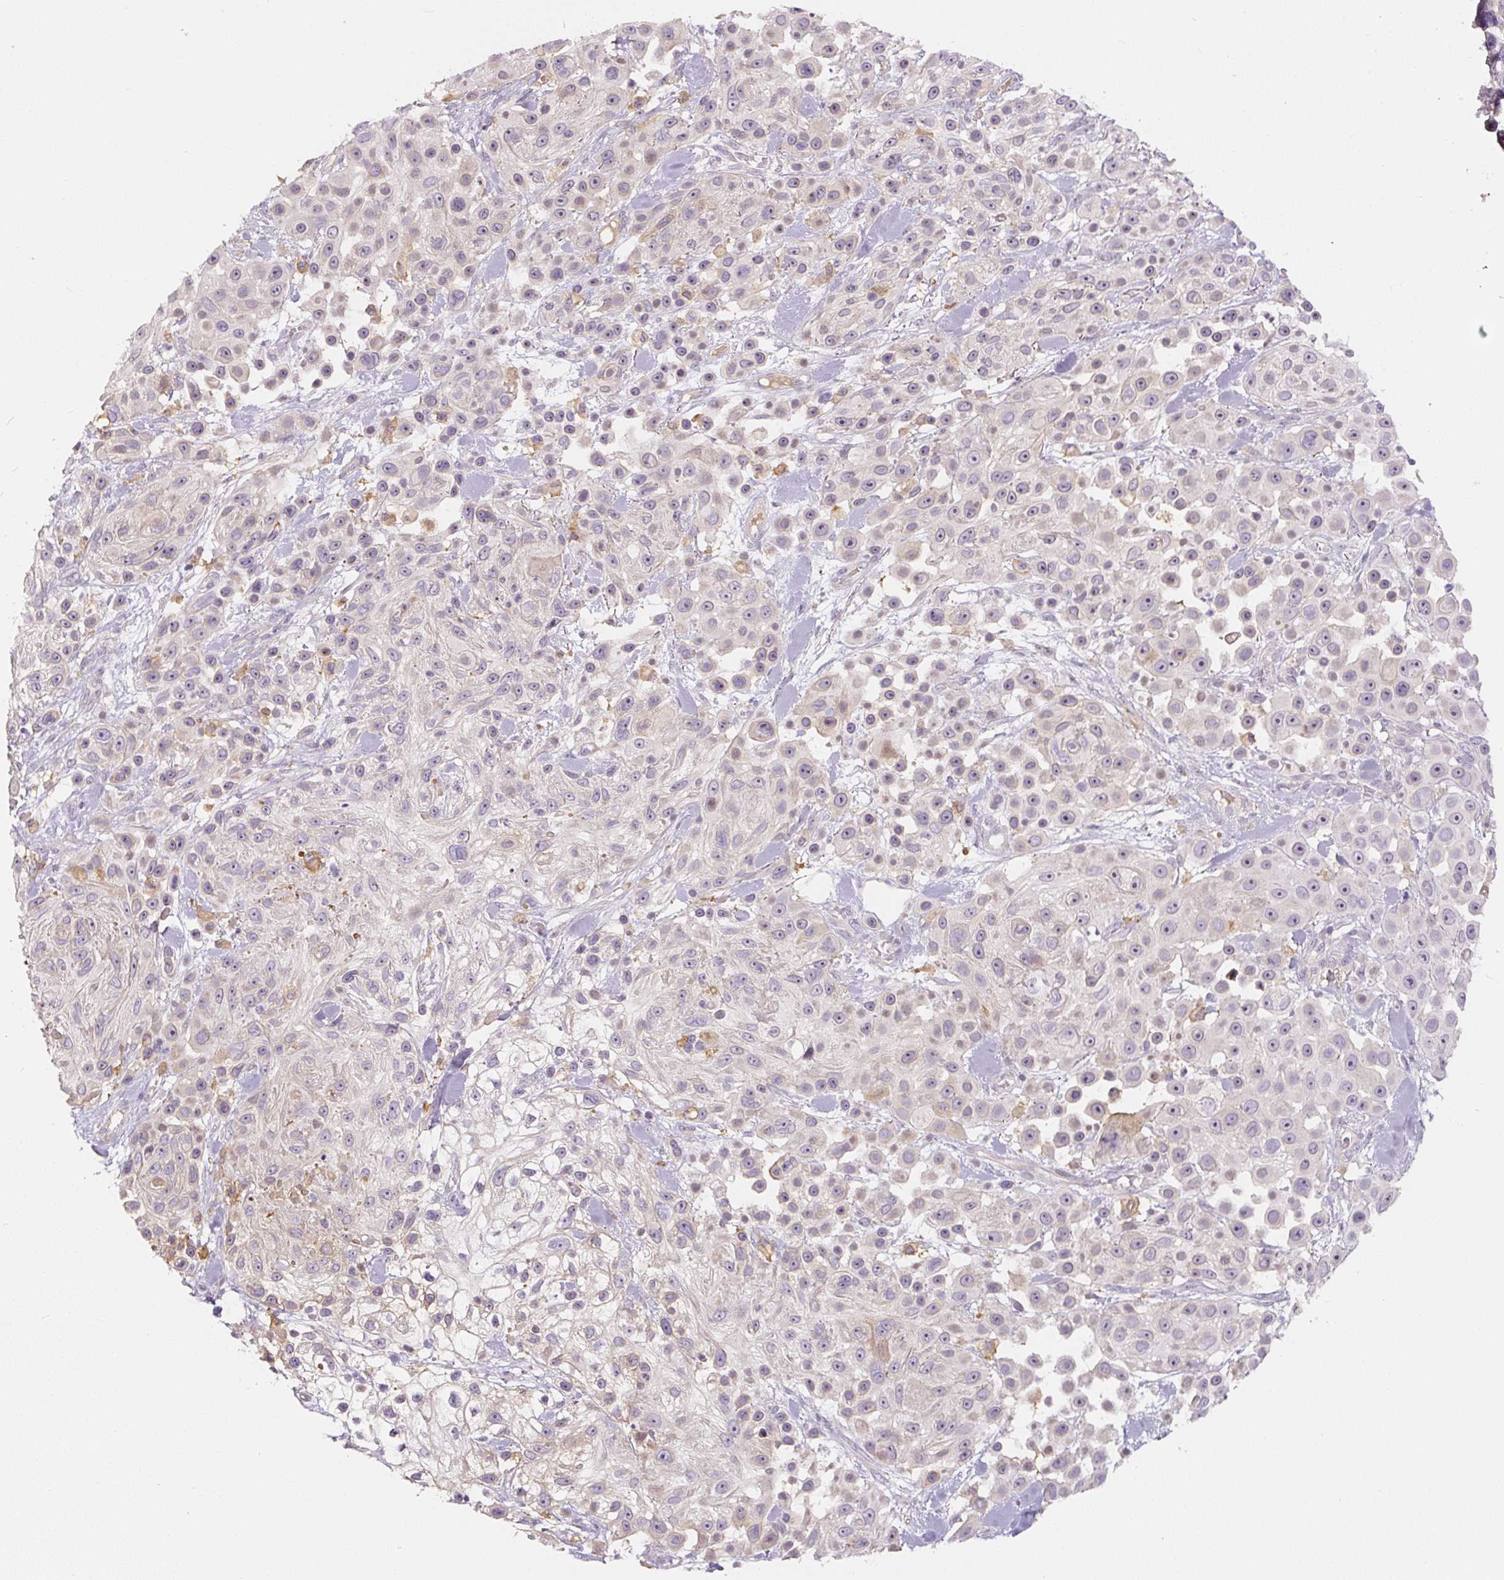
{"staining": {"intensity": "weak", "quantity": "25%-75%", "location": "nuclear"}, "tissue": "skin cancer", "cell_type": "Tumor cells", "image_type": "cancer", "snomed": [{"axis": "morphology", "description": "Squamous cell carcinoma, NOS"}, {"axis": "topography", "description": "Skin"}], "caption": "Immunohistochemistry (IHC) image of neoplastic tissue: human skin cancer stained using IHC shows low levels of weak protein expression localized specifically in the nuclear of tumor cells, appearing as a nuclear brown color.", "gene": "PWWP3B", "patient": {"sex": "male", "age": 67}}